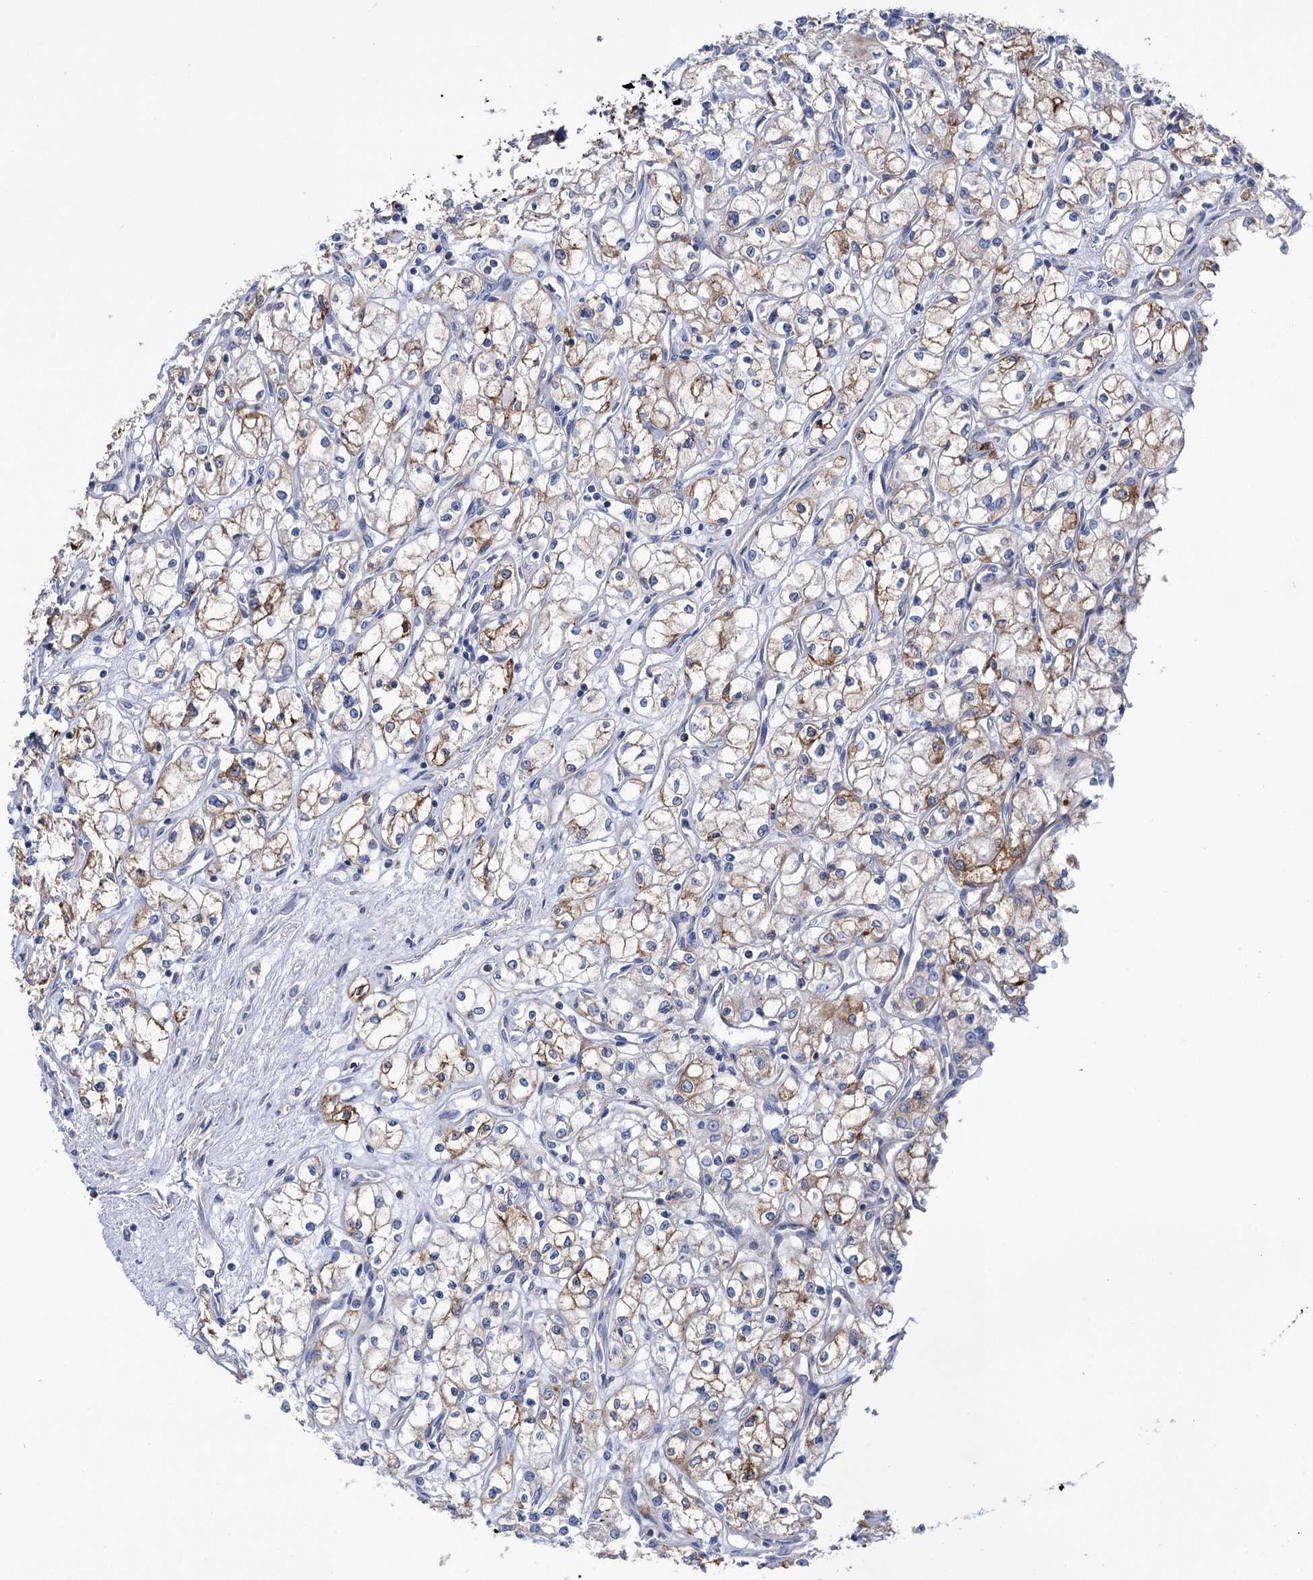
{"staining": {"intensity": "moderate", "quantity": "<25%", "location": "cytoplasmic/membranous"}, "tissue": "renal cancer", "cell_type": "Tumor cells", "image_type": "cancer", "snomed": [{"axis": "morphology", "description": "Adenocarcinoma, NOS"}, {"axis": "topography", "description": "Kidney"}], "caption": "Immunohistochemical staining of renal cancer displays low levels of moderate cytoplasmic/membranous protein expression in about <25% of tumor cells. (DAB = brown stain, brightfield microscopy at high magnification).", "gene": "BBS4", "patient": {"sex": "male", "age": 59}}